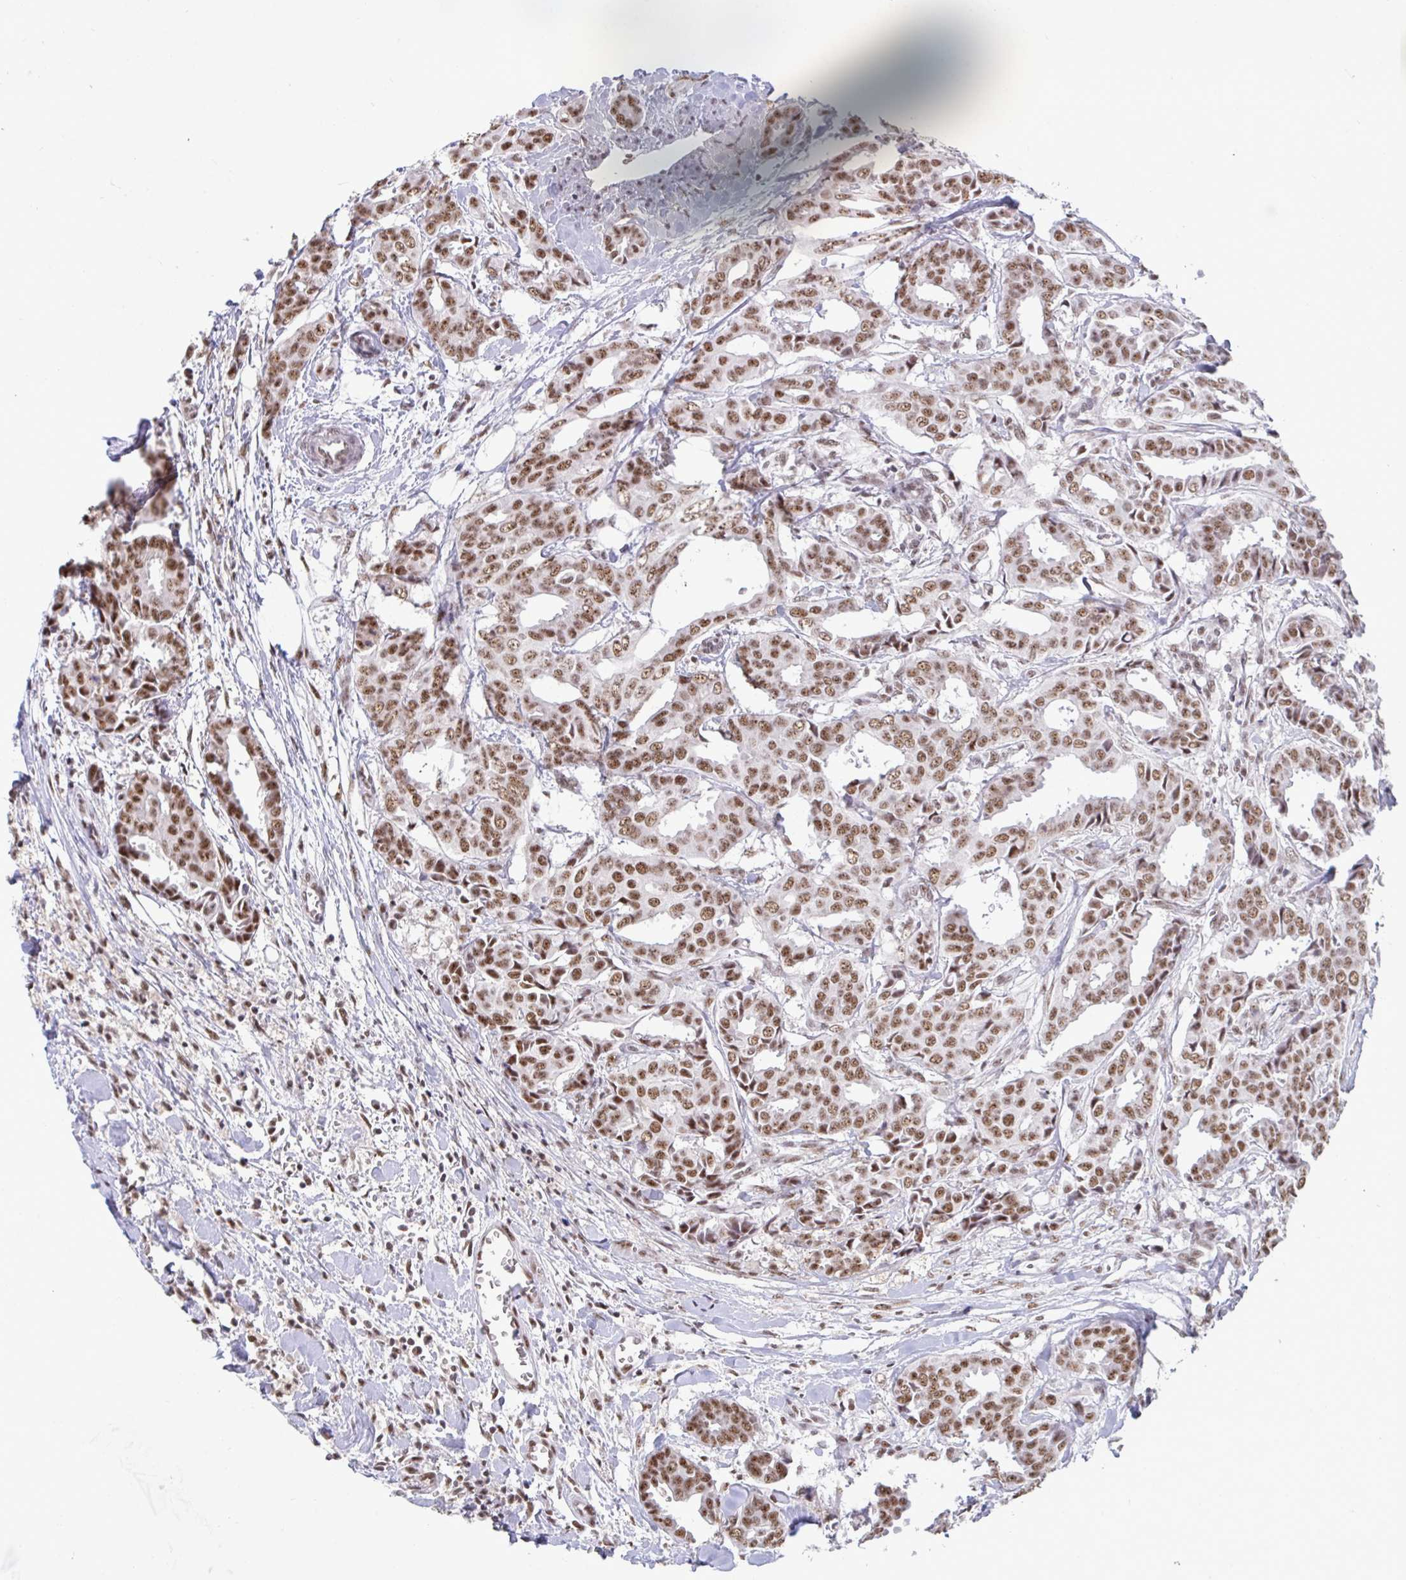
{"staining": {"intensity": "moderate", "quantity": ">75%", "location": "nuclear"}, "tissue": "breast cancer", "cell_type": "Tumor cells", "image_type": "cancer", "snomed": [{"axis": "morphology", "description": "Duct carcinoma"}, {"axis": "topography", "description": "Breast"}], "caption": "Tumor cells reveal medium levels of moderate nuclear positivity in approximately >75% of cells in human breast cancer.", "gene": "PUF60", "patient": {"sex": "female", "age": 45}}